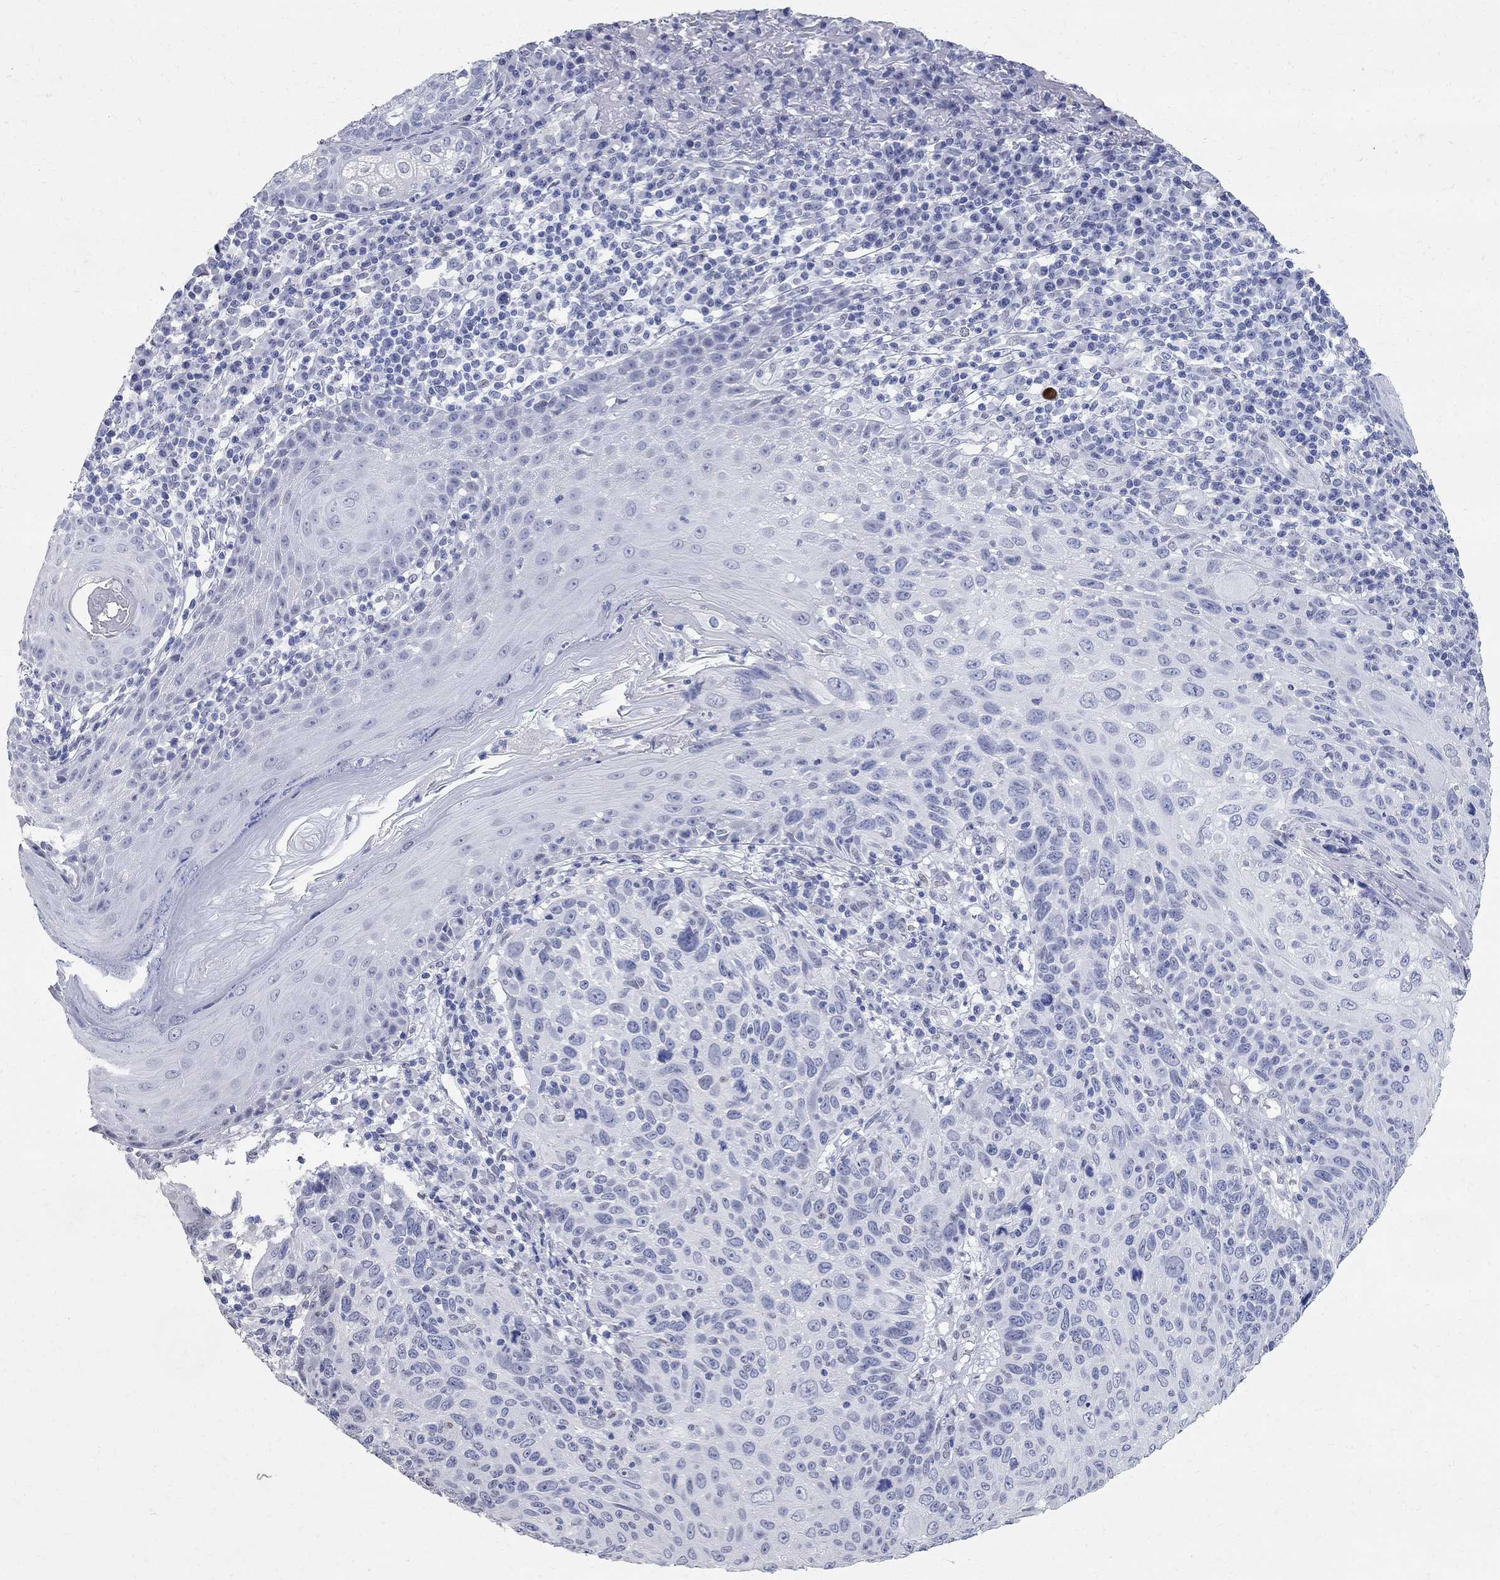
{"staining": {"intensity": "negative", "quantity": "none", "location": "none"}, "tissue": "skin cancer", "cell_type": "Tumor cells", "image_type": "cancer", "snomed": [{"axis": "morphology", "description": "Squamous cell carcinoma, NOS"}, {"axis": "topography", "description": "Skin"}], "caption": "Immunohistochemistry image of skin cancer stained for a protein (brown), which exhibits no staining in tumor cells.", "gene": "BPIFB1", "patient": {"sex": "male", "age": 92}}